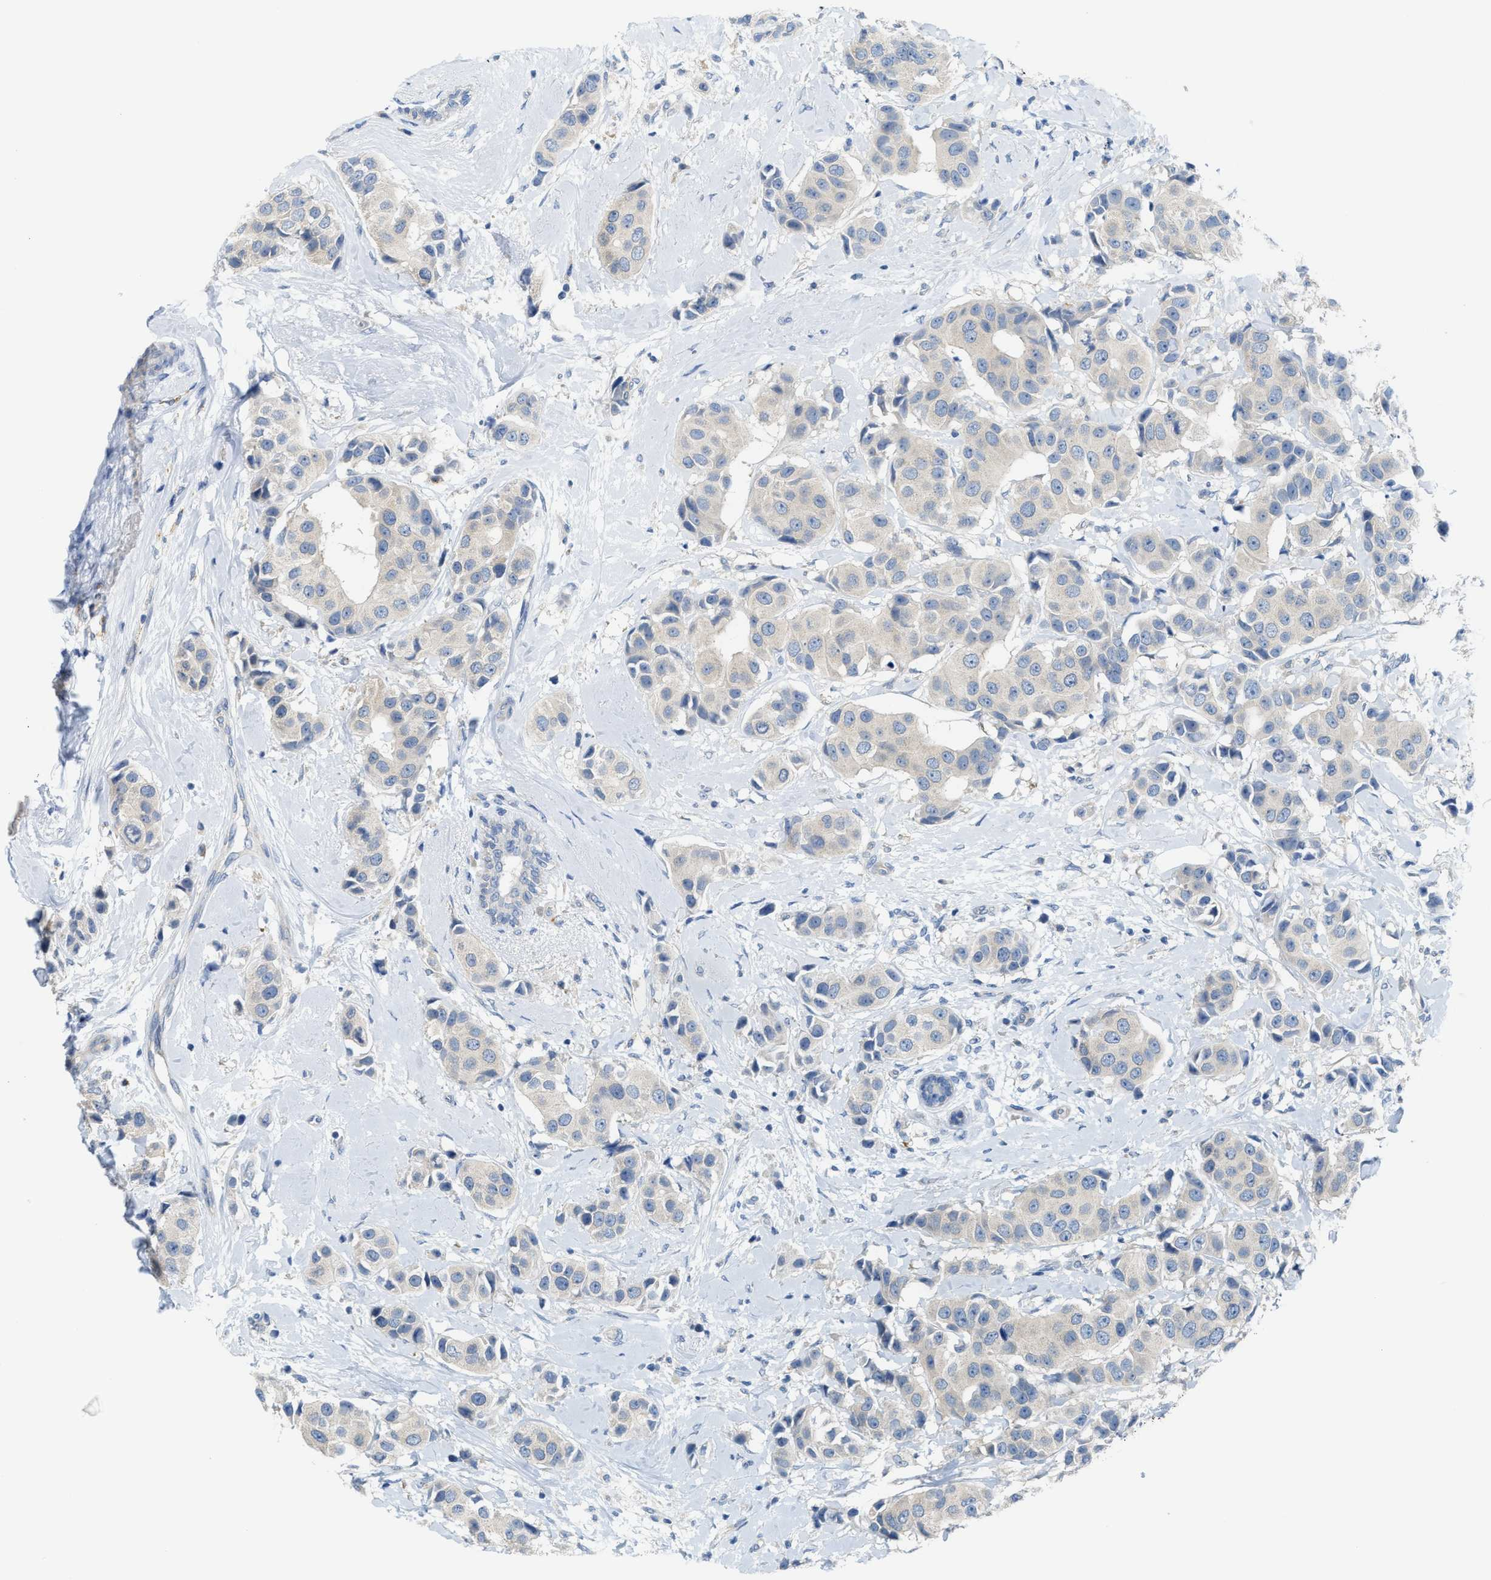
{"staining": {"intensity": "negative", "quantity": "none", "location": "none"}, "tissue": "breast cancer", "cell_type": "Tumor cells", "image_type": "cancer", "snomed": [{"axis": "morphology", "description": "Normal tissue, NOS"}, {"axis": "morphology", "description": "Duct carcinoma"}, {"axis": "topography", "description": "Breast"}], "caption": "An immunohistochemistry image of breast cancer (intraductal carcinoma) is shown. There is no staining in tumor cells of breast cancer (intraductal carcinoma).", "gene": "KLHDC10", "patient": {"sex": "female", "age": 39}}